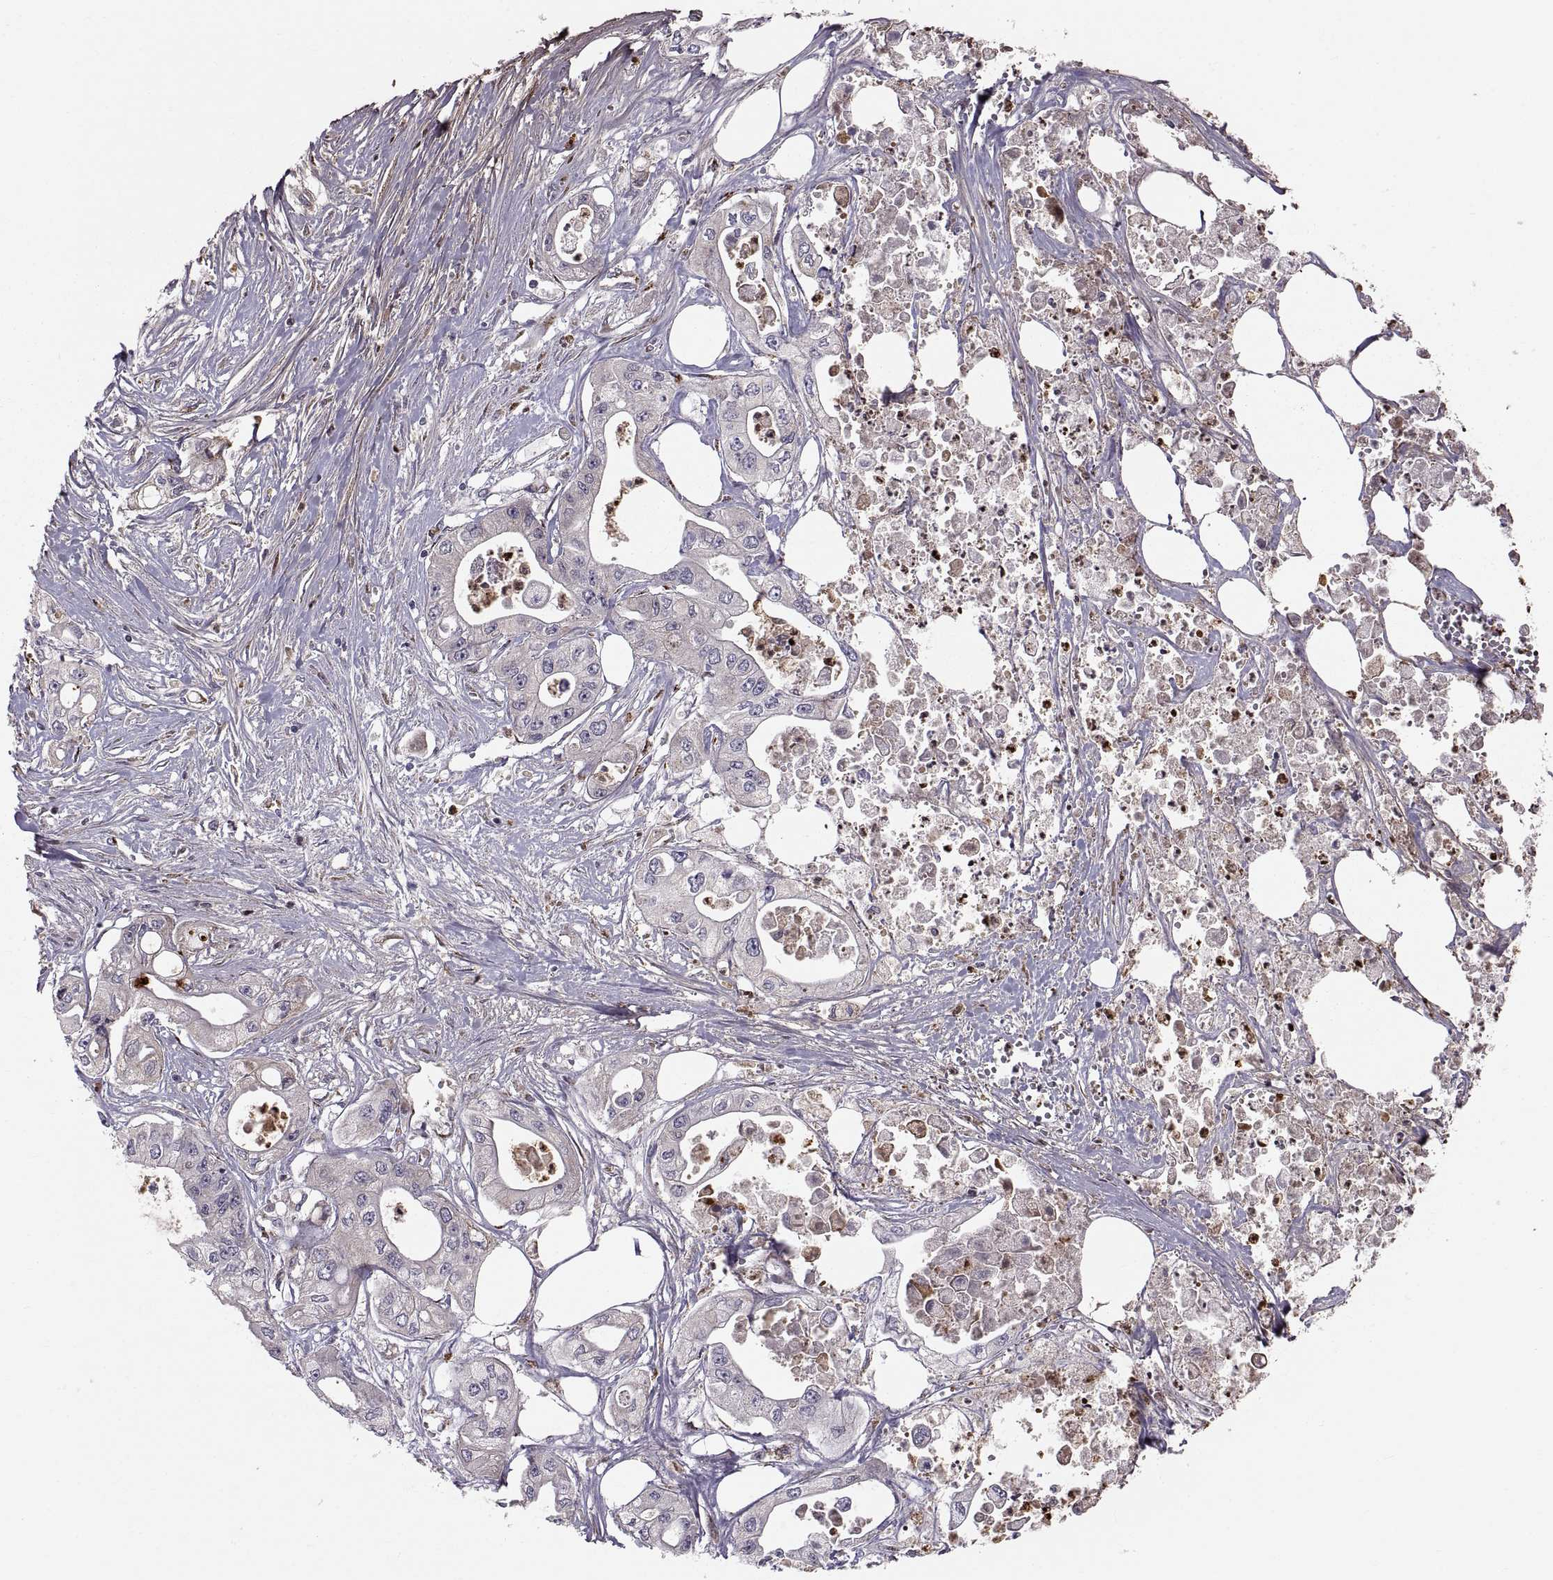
{"staining": {"intensity": "negative", "quantity": "none", "location": "none"}, "tissue": "pancreatic cancer", "cell_type": "Tumor cells", "image_type": "cancer", "snomed": [{"axis": "morphology", "description": "Adenocarcinoma, NOS"}, {"axis": "topography", "description": "Pancreas"}], "caption": "This is an IHC histopathology image of pancreatic cancer (adenocarcinoma). There is no expression in tumor cells.", "gene": "TESC", "patient": {"sex": "male", "age": 70}}